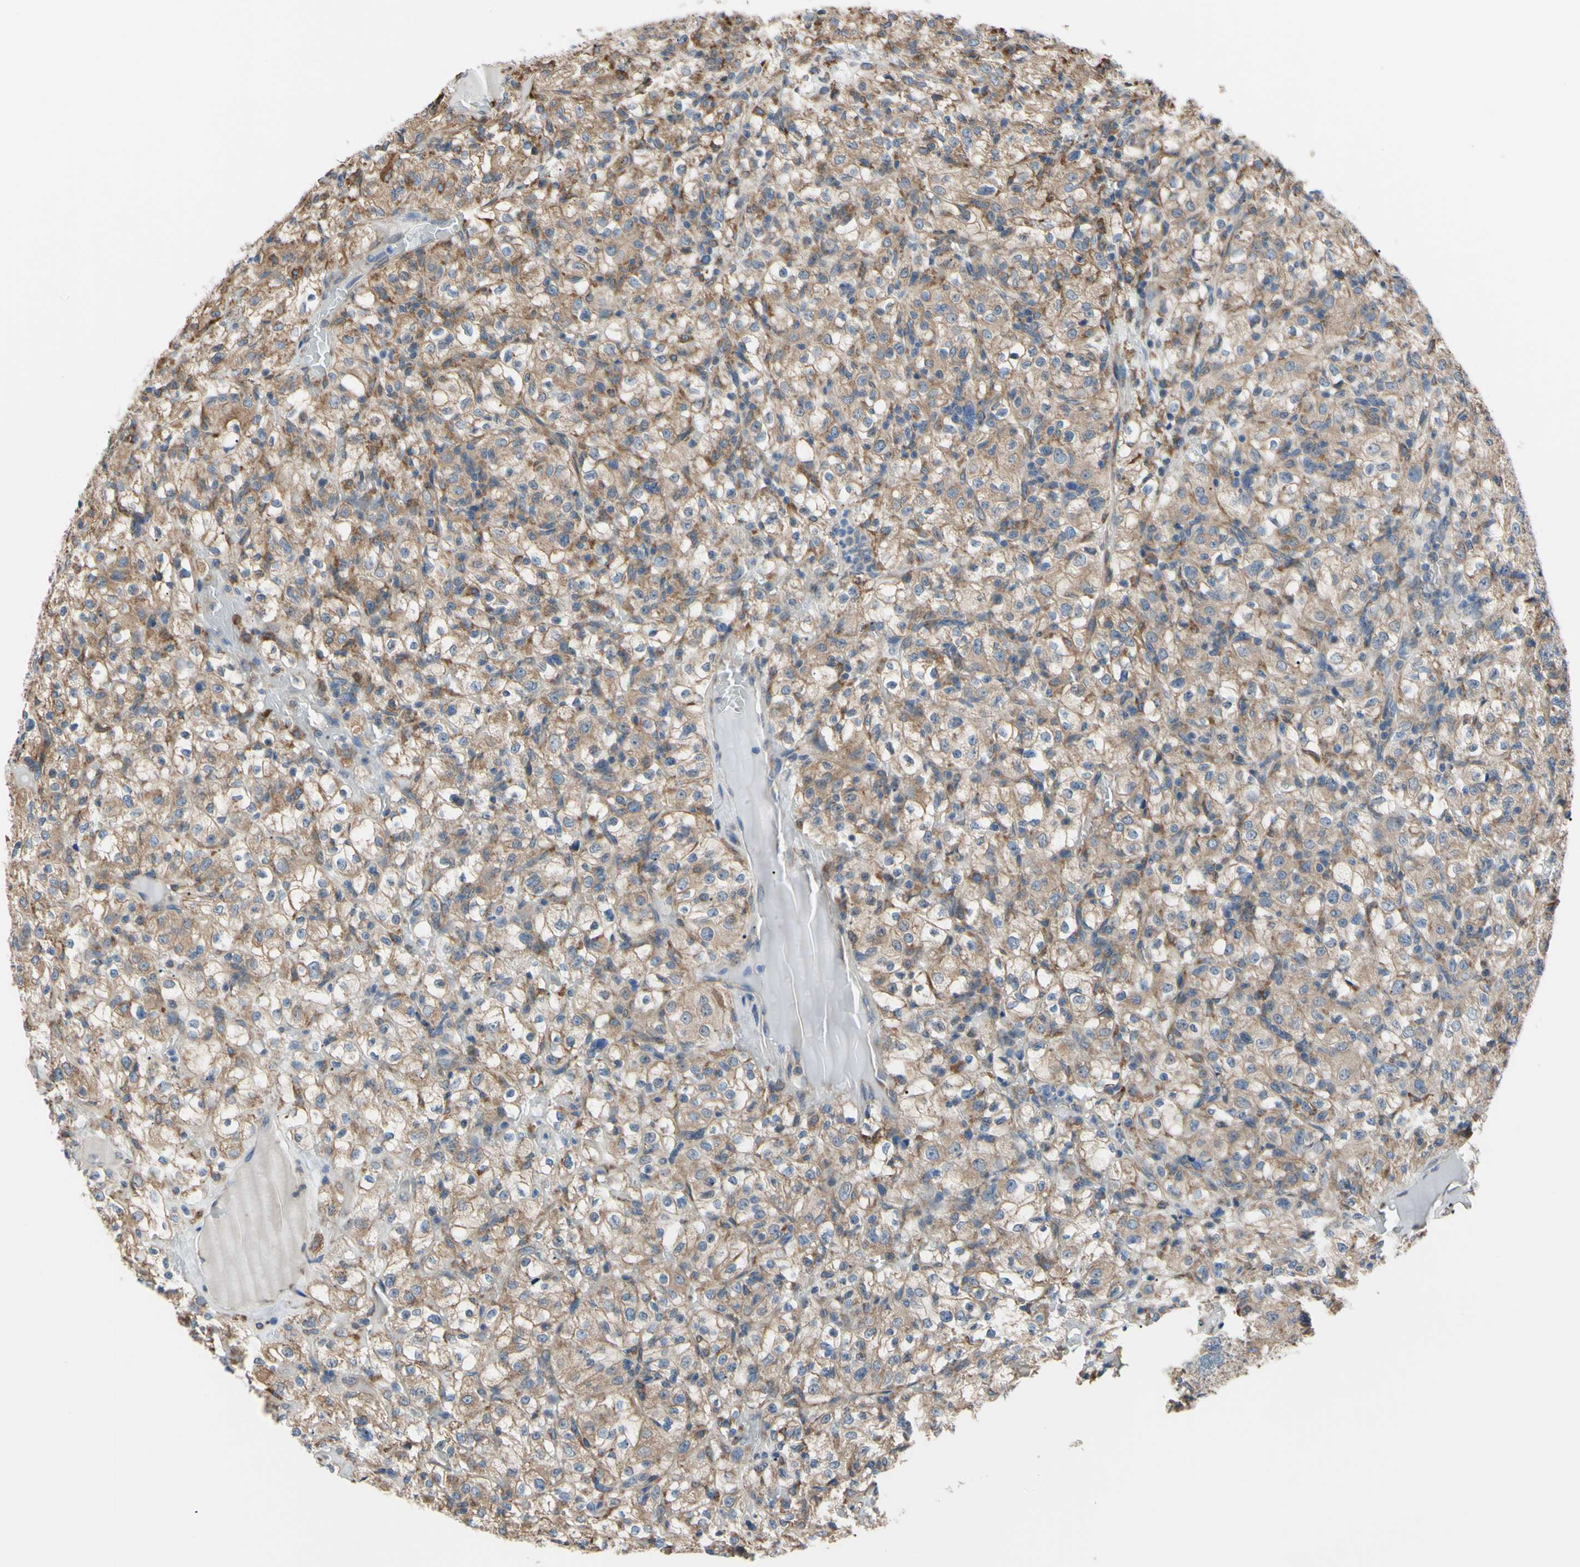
{"staining": {"intensity": "moderate", "quantity": ">75%", "location": "cytoplasmic/membranous"}, "tissue": "renal cancer", "cell_type": "Tumor cells", "image_type": "cancer", "snomed": [{"axis": "morphology", "description": "Normal tissue, NOS"}, {"axis": "morphology", "description": "Adenocarcinoma, NOS"}, {"axis": "topography", "description": "Kidney"}], "caption": "Human renal adenocarcinoma stained with a brown dye displays moderate cytoplasmic/membranous positive positivity in about >75% of tumor cells.", "gene": "BMF", "patient": {"sex": "female", "age": 72}}